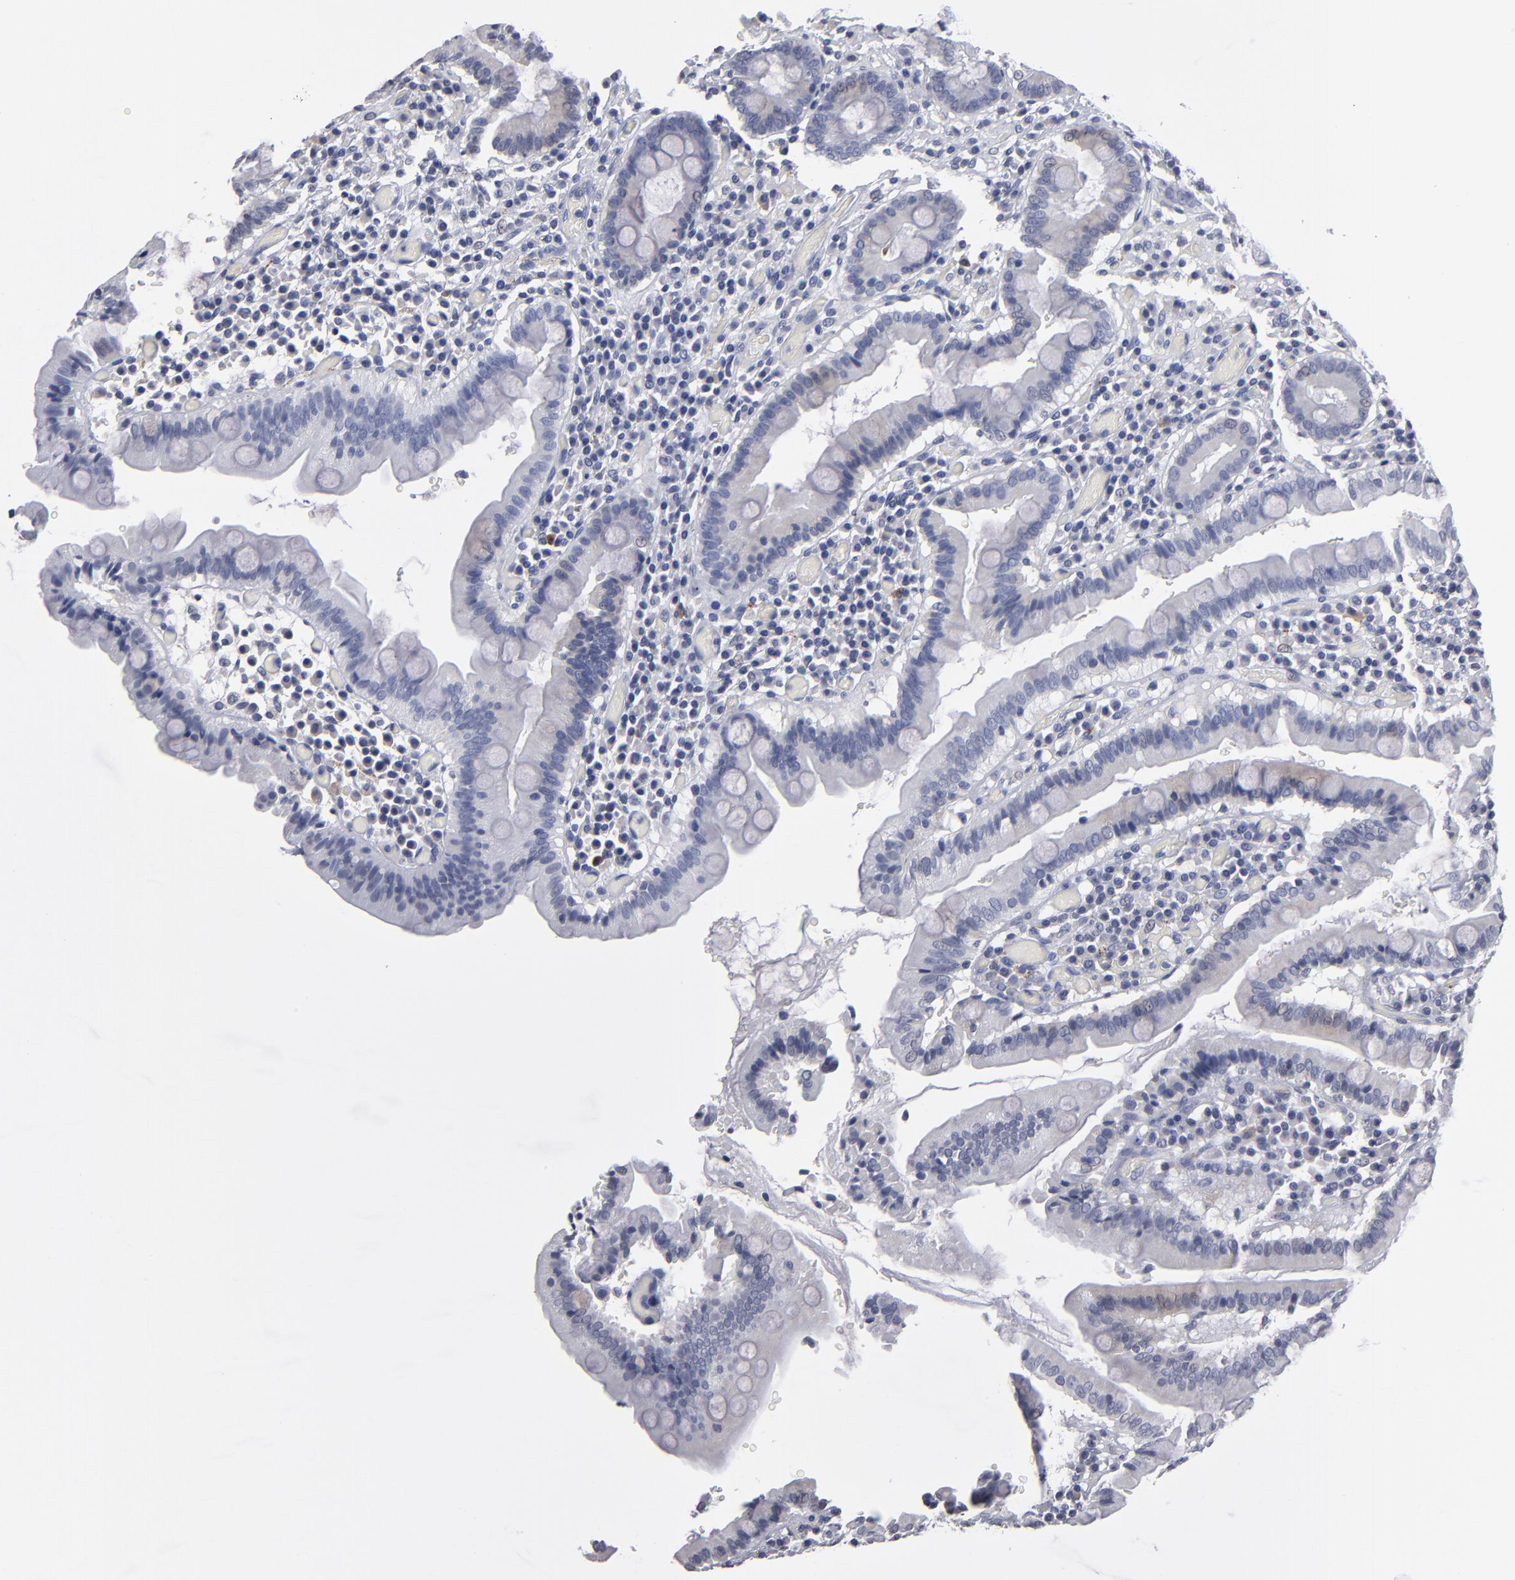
{"staining": {"intensity": "negative", "quantity": "none", "location": "none"}, "tissue": "duodenum", "cell_type": "Glandular cells", "image_type": "normal", "snomed": [{"axis": "morphology", "description": "Normal tissue, NOS"}, {"axis": "topography", "description": "Stomach, lower"}, {"axis": "topography", "description": "Duodenum"}], "caption": "The image reveals no significant staining in glandular cells of duodenum.", "gene": "RPH3A", "patient": {"sex": "male", "age": 84}}